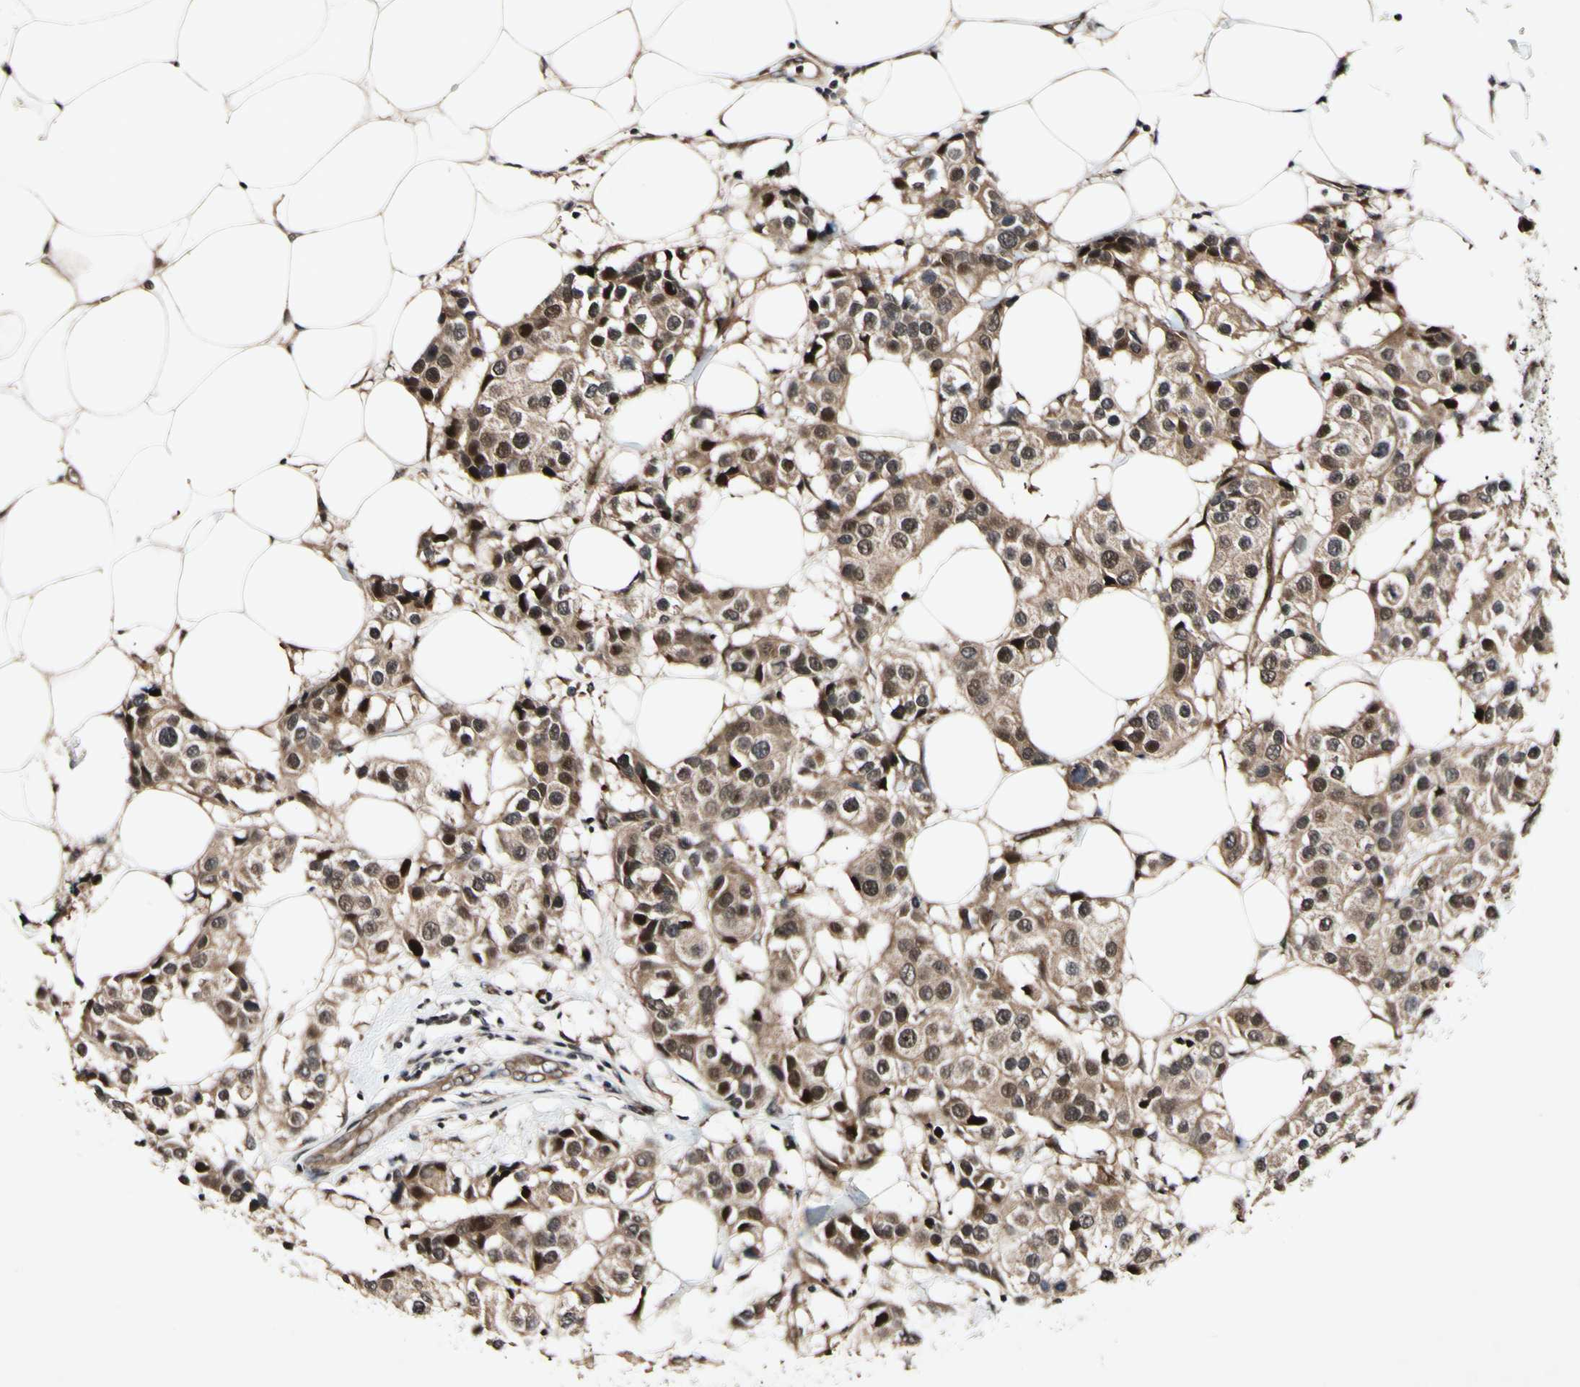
{"staining": {"intensity": "moderate", "quantity": ">75%", "location": "cytoplasmic/membranous,nuclear"}, "tissue": "breast cancer", "cell_type": "Tumor cells", "image_type": "cancer", "snomed": [{"axis": "morphology", "description": "Normal tissue, NOS"}, {"axis": "morphology", "description": "Duct carcinoma"}, {"axis": "topography", "description": "Breast"}], "caption": "Protein staining of breast cancer (intraductal carcinoma) tissue demonstrates moderate cytoplasmic/membranous and nuclear positivity in about >75% of tumor cells. (DAB = brown stain, brightfield microscopy at high magnification).", "gene": "CSNK1E", "patient": {"sex": "female", "age": 39}}